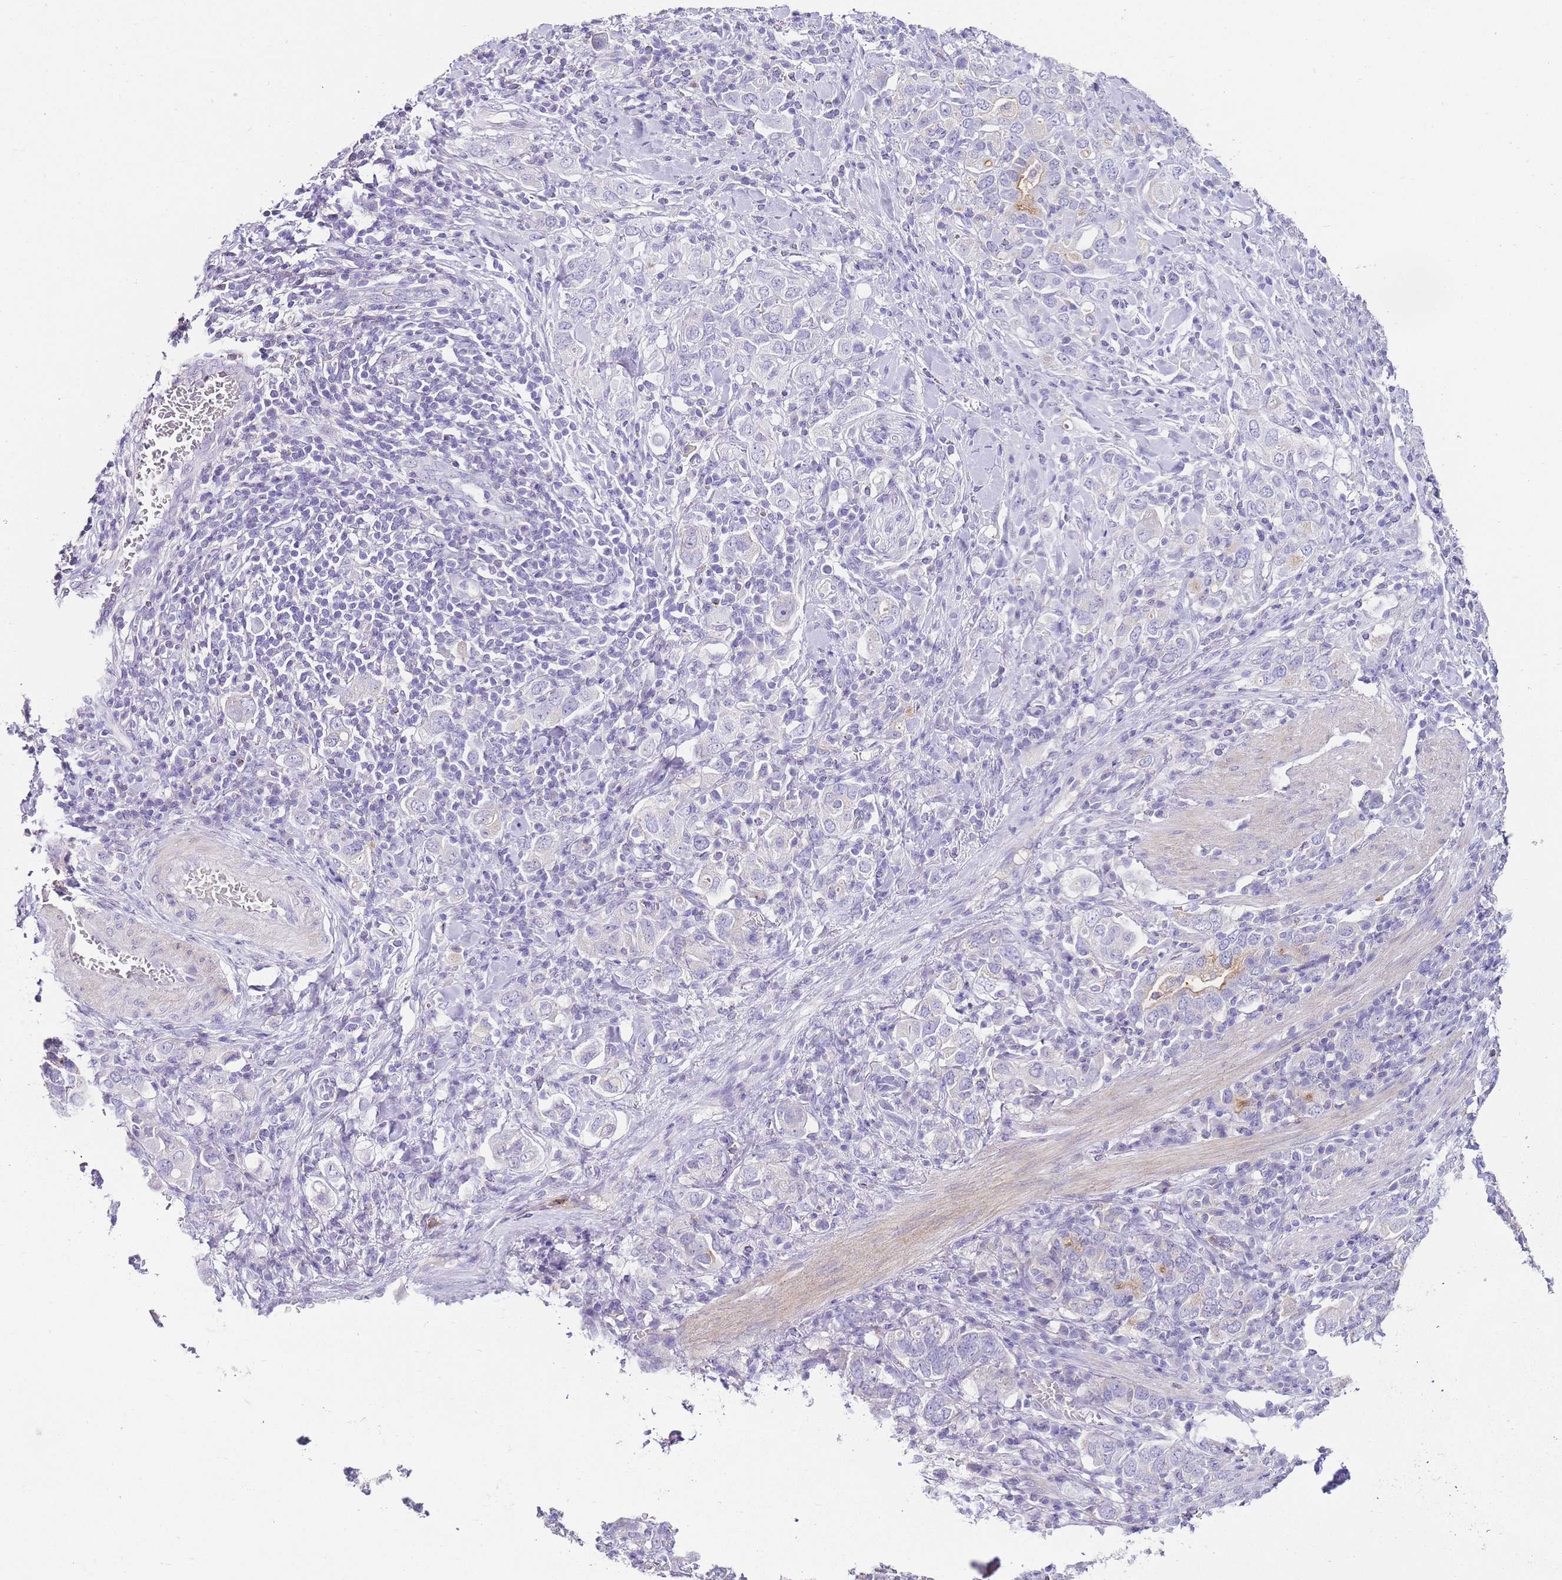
{"staining": {"intensity": "negative", "quantity": "none", "location": "none"}, "tissue": "stomach cancer", "cell_type": "Tumor cells", "image_type": "cancer", "snomed": [{"axis": "morphology", "description": "Adenocarcinoma, NOS"}, {"axis": "topography", "description": "Stomach, upper"}, {"axis": "topography", "description": "Stomach"}], "caption": "The photomicrograph reveals no significant staining in tumor cells of stomach adenocarcinoma.", "gene": "DPP4", "patient": {"sex": "male", "age": 62}}